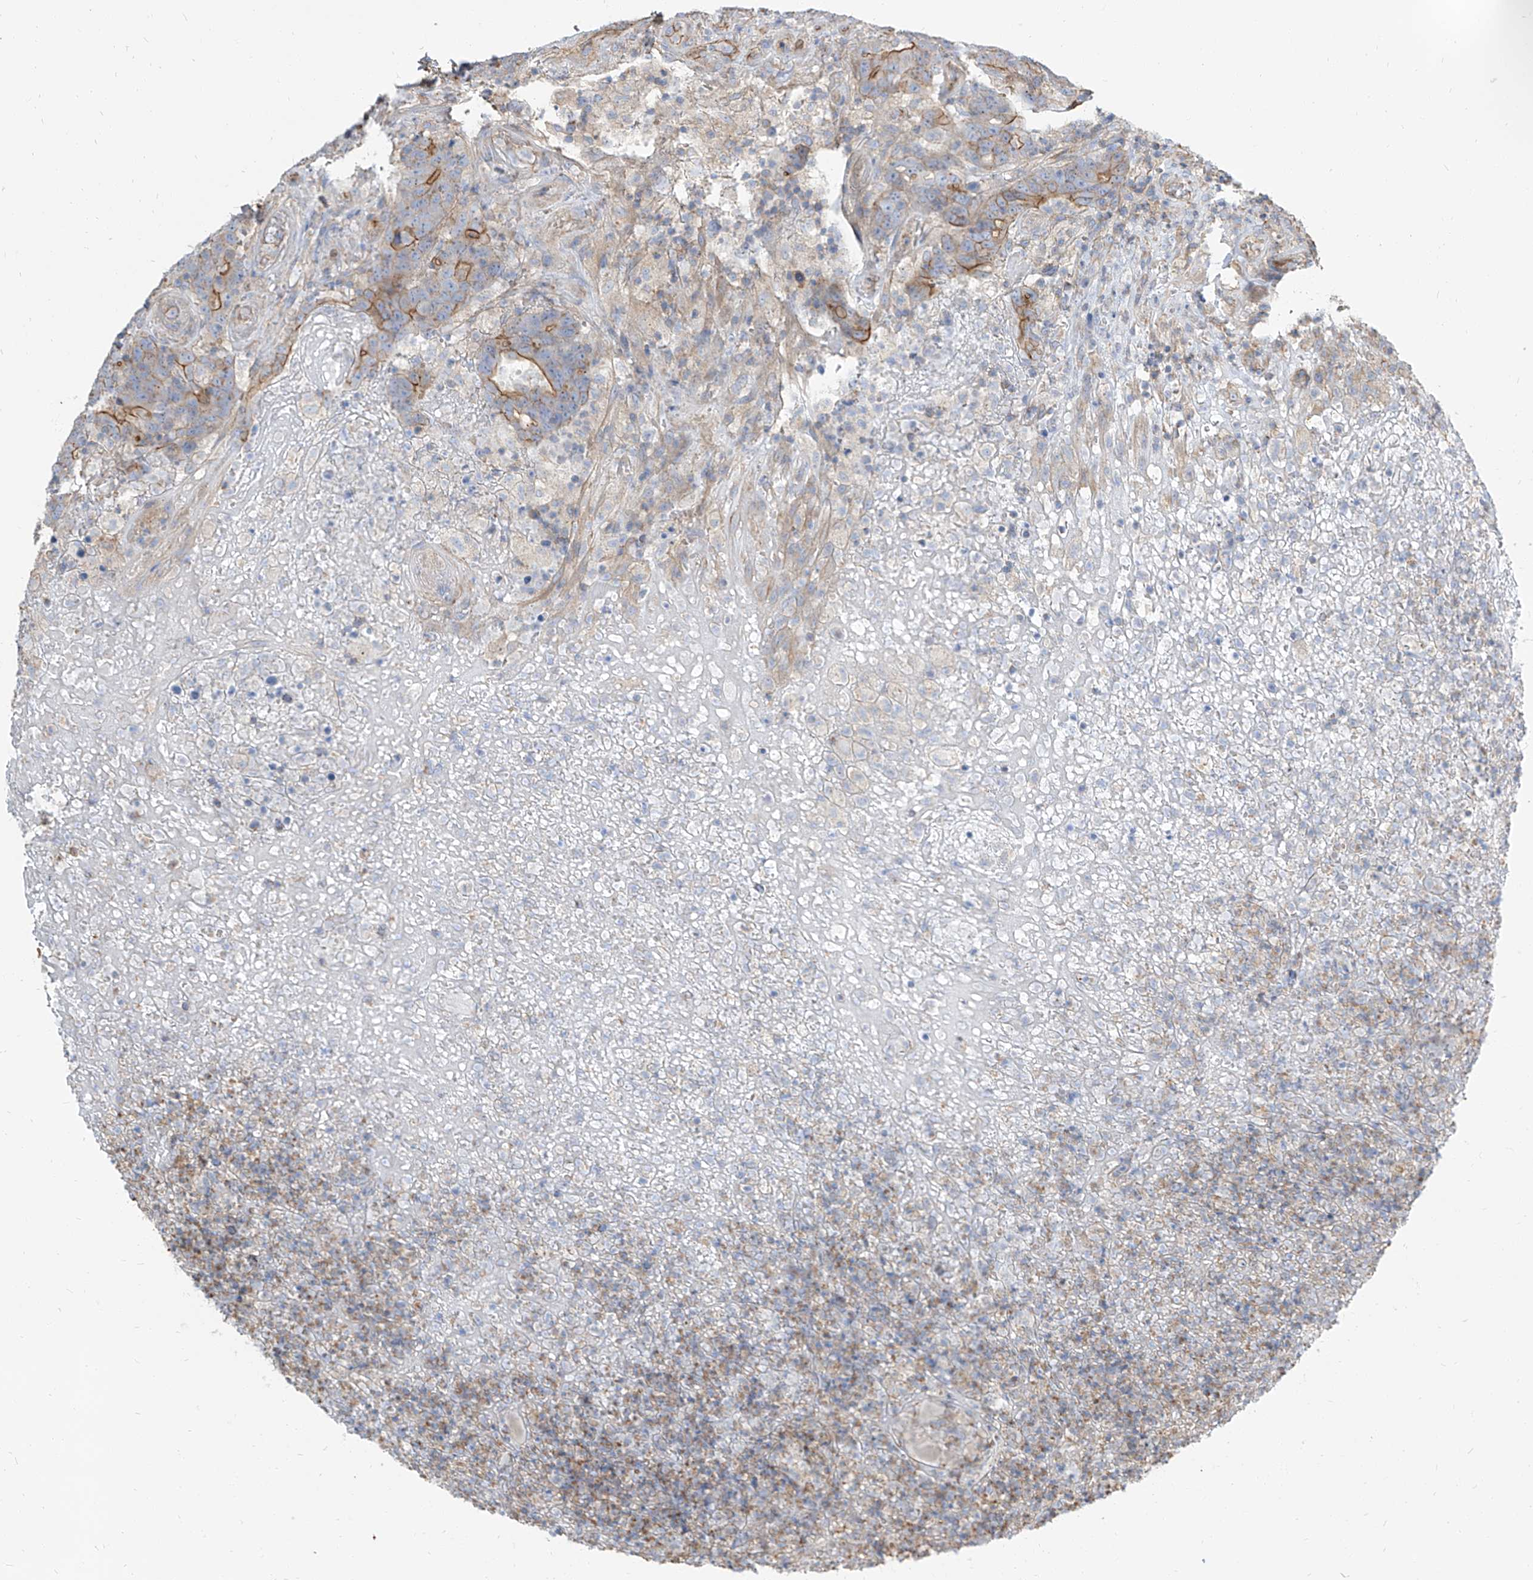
{"staining": {"intensity": "strong", "quantity": "25%-75%", "location": "cytoplasmic/membranous"}, "tissue": "colorectal cancer", "cell_type": "Tumor cells", "image_type": "cancer", "snomed": [{"axis": "morphology", "description": "Normal tissue, NOS"}, {"axis": "morphology", "description": "Adenocarcinoma, NOS"}, {"axis": "topography", "description": "Colon"}], "caption": "A high amount of strong cytoplasmic/membranous expression is appreciated in approximately 25%-75% of tumor cells in colorectal adenocarcinoma tissue.", "gene": "TXLNB", "patient": {"sex": "female", "age": 75}}